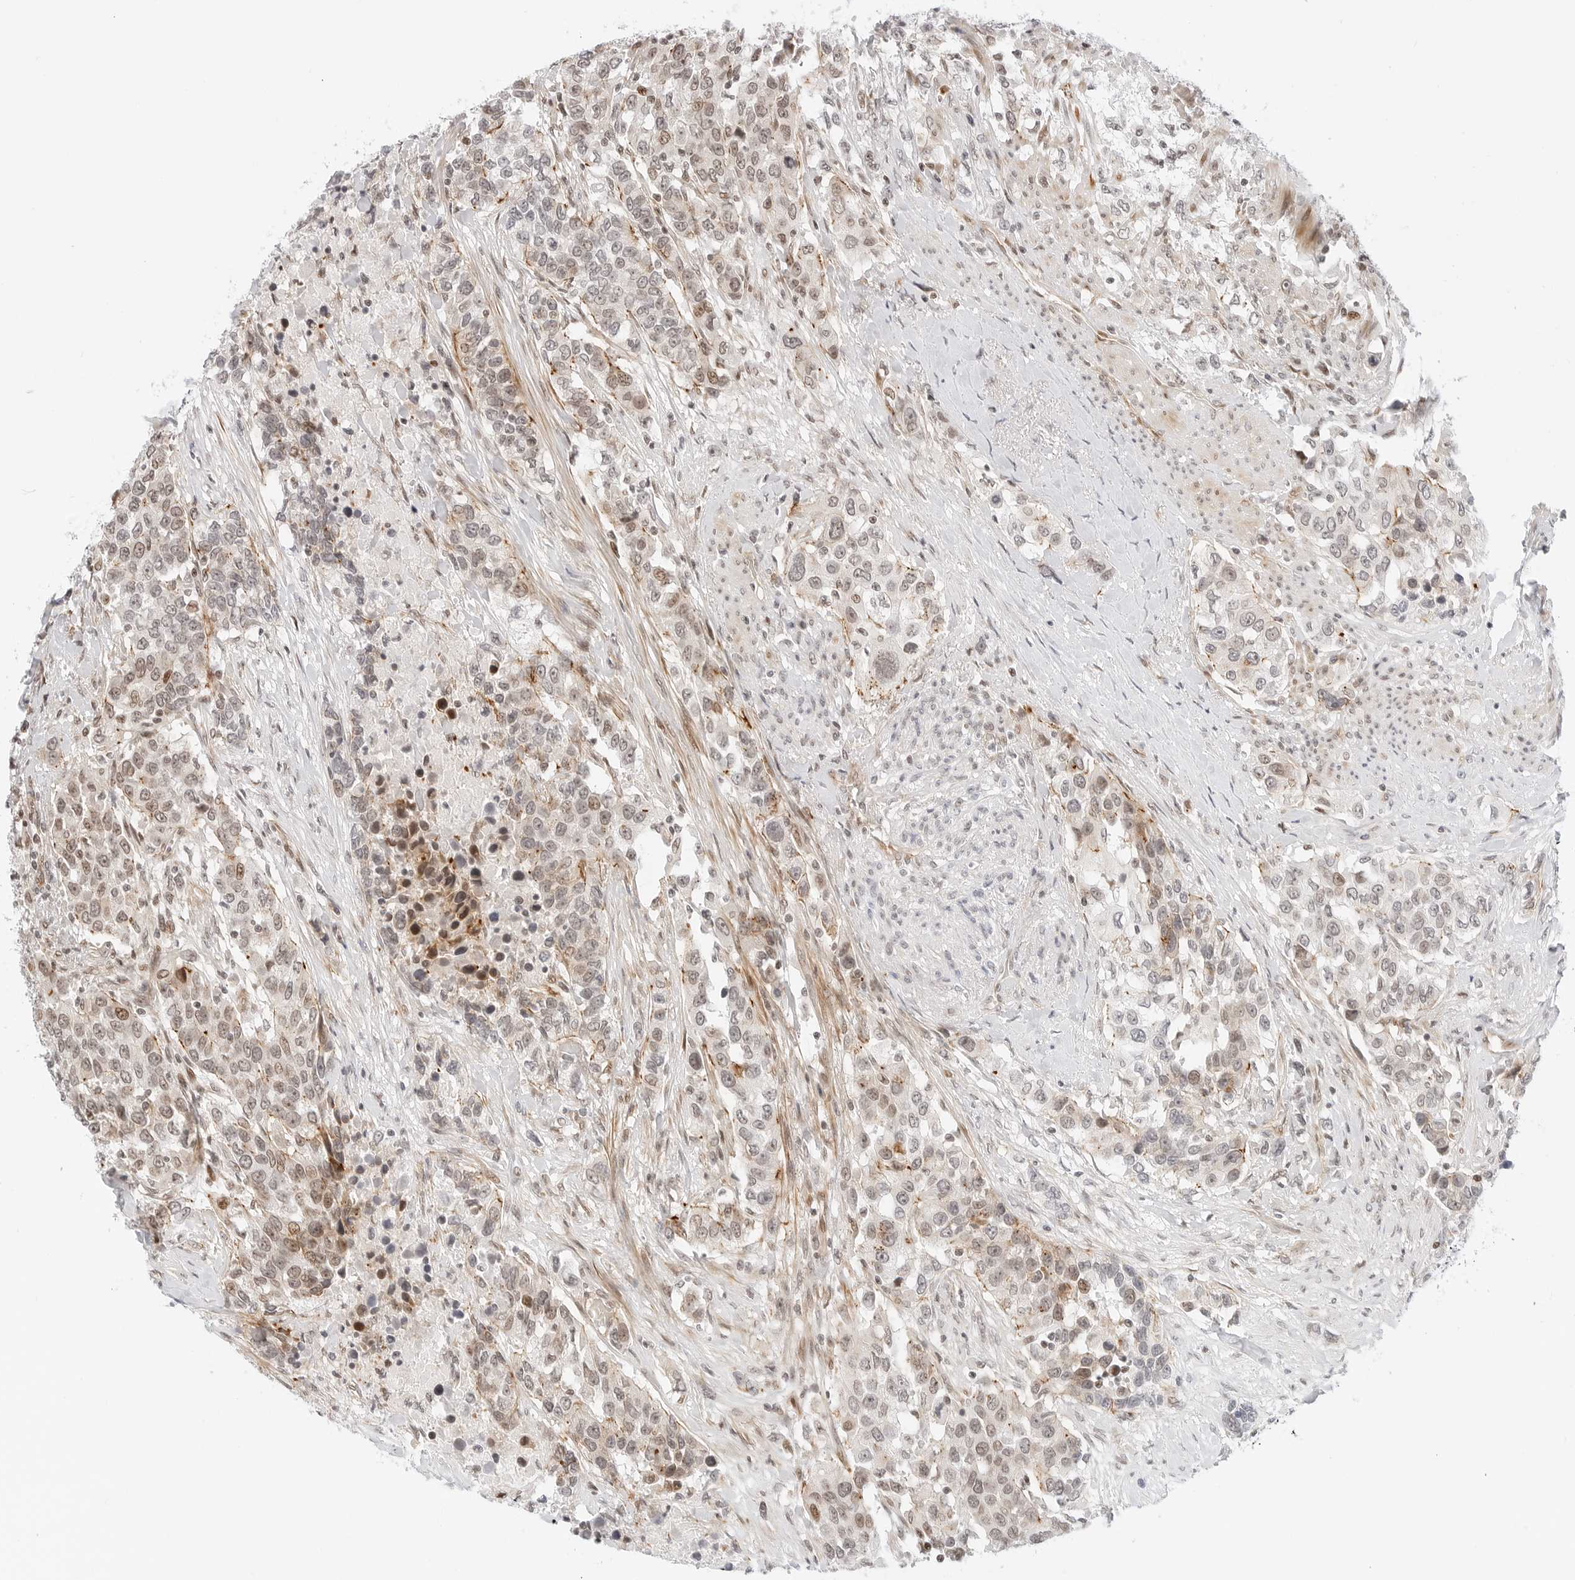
{"staining": {"intensity": "weak", "quantity": "25%-75%", "location": "nuclear"}, "tissue": "urothelial cancer", "cell_type": "Tumor cells", "image_type": "cancer", "snomed": [{"axis": "morphology", "description": "Urothelial carcinoma, High grade"}, {"axis": "topography", "description": "Urinary bladder"}], "caption": "This is an image of IHC staining of urothelial cancer, which shows weak positivity in the nuclear of tumor cells.", "gene": "ZNF613", "patient": {"sex": "female", "age": 80}}